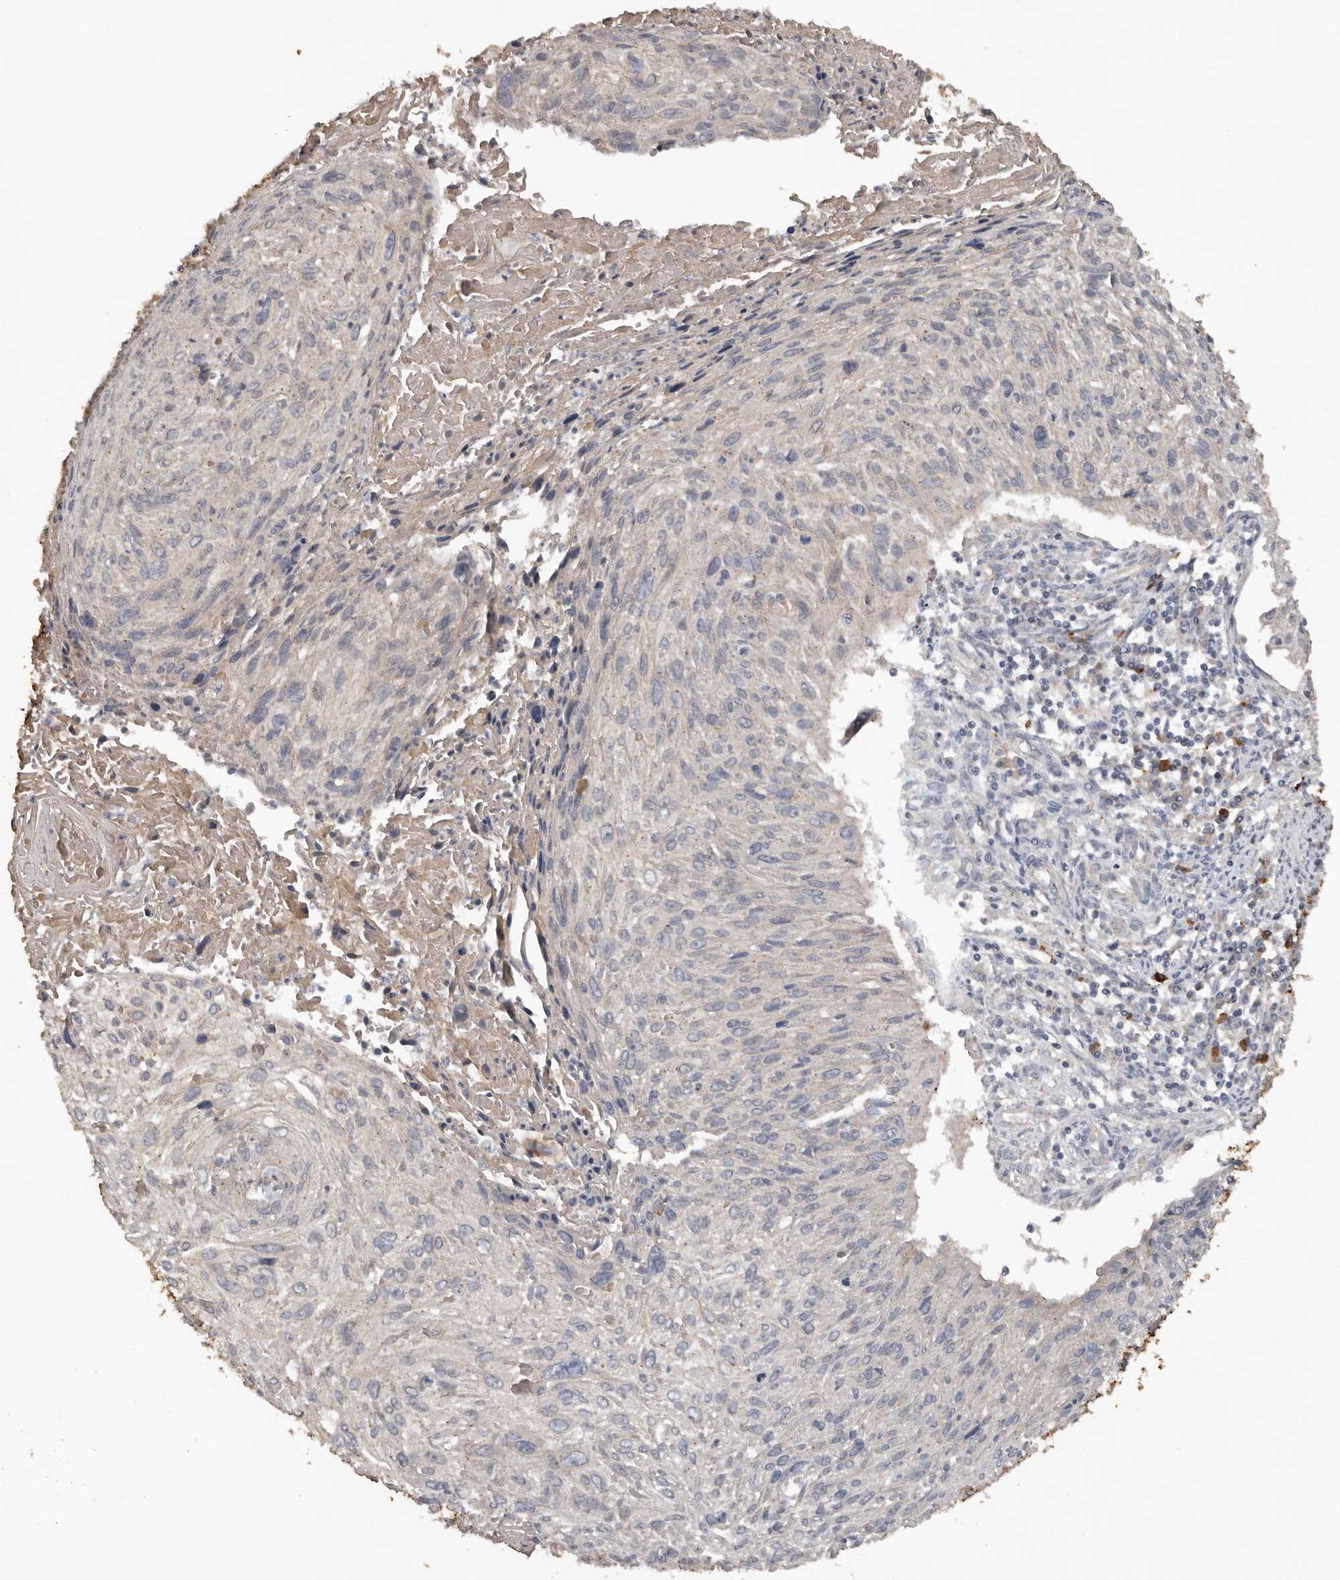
{"staining": {"intensity": "negative", "quantity": "none", "location": "none"}, "tissue": "cervical cancer", "cell_type": "Tumor cells", "image_type": "cancer", "snomed": [{"axis": "morphology", "description": "Squamous cell carcinoma, NOS"}, {"axis": "topography", "description": "Cervix"}], "caption": "Cervical cancer was stained to show a protein in brown. There is no significant positivity in tumor cells. (Stains: DAB (3,3'-diaminobenzidine) immunohistochemistry with hematoxylin counter stain, Microscopy: brightfield microscopy at high magnification).", "gene": "HYAL4", "patient": {"sex": "female", "age": 51}}